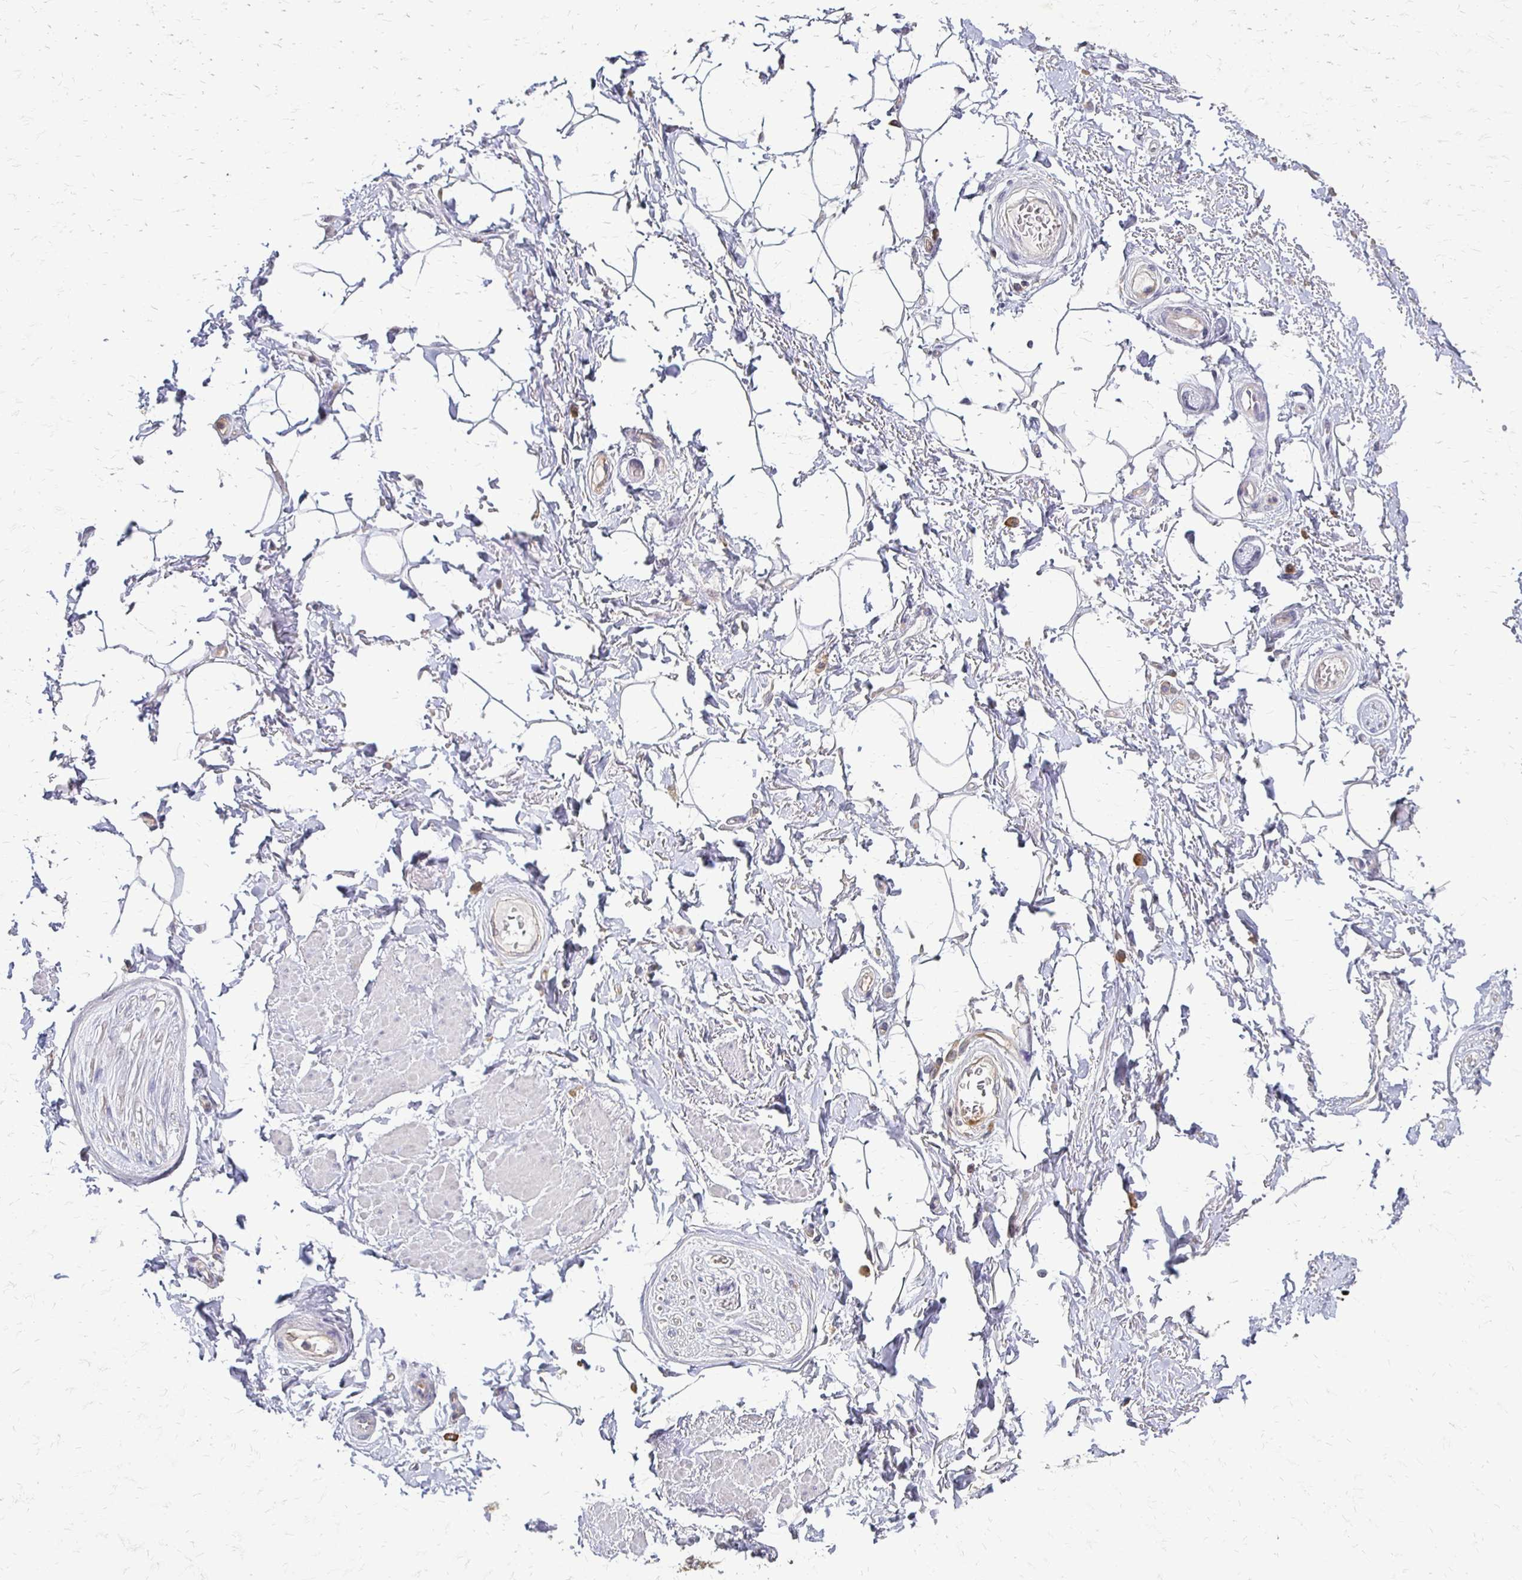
{"staining": {"intensity": "negative", "quantity": "none", "location": "none"}, "tissue": "adipose tissue", "cell_type": "Adipocytes", "image_type": "normal", "snomed": [{"axis": "morphology", "description": "Normal tissue, NOS"}, {"axis": "topography", "description": "Peripheral nerve tissue"}], "caption": "The micrograph demonstrates no staining of adipocytes in normal adipose tissue. The staining is performed using DAB brown chromogen with nuclei counter-stained in using hematoxylin.", "gene": "SLC9A9", "patient": {"sex": "male", "age": 51}}